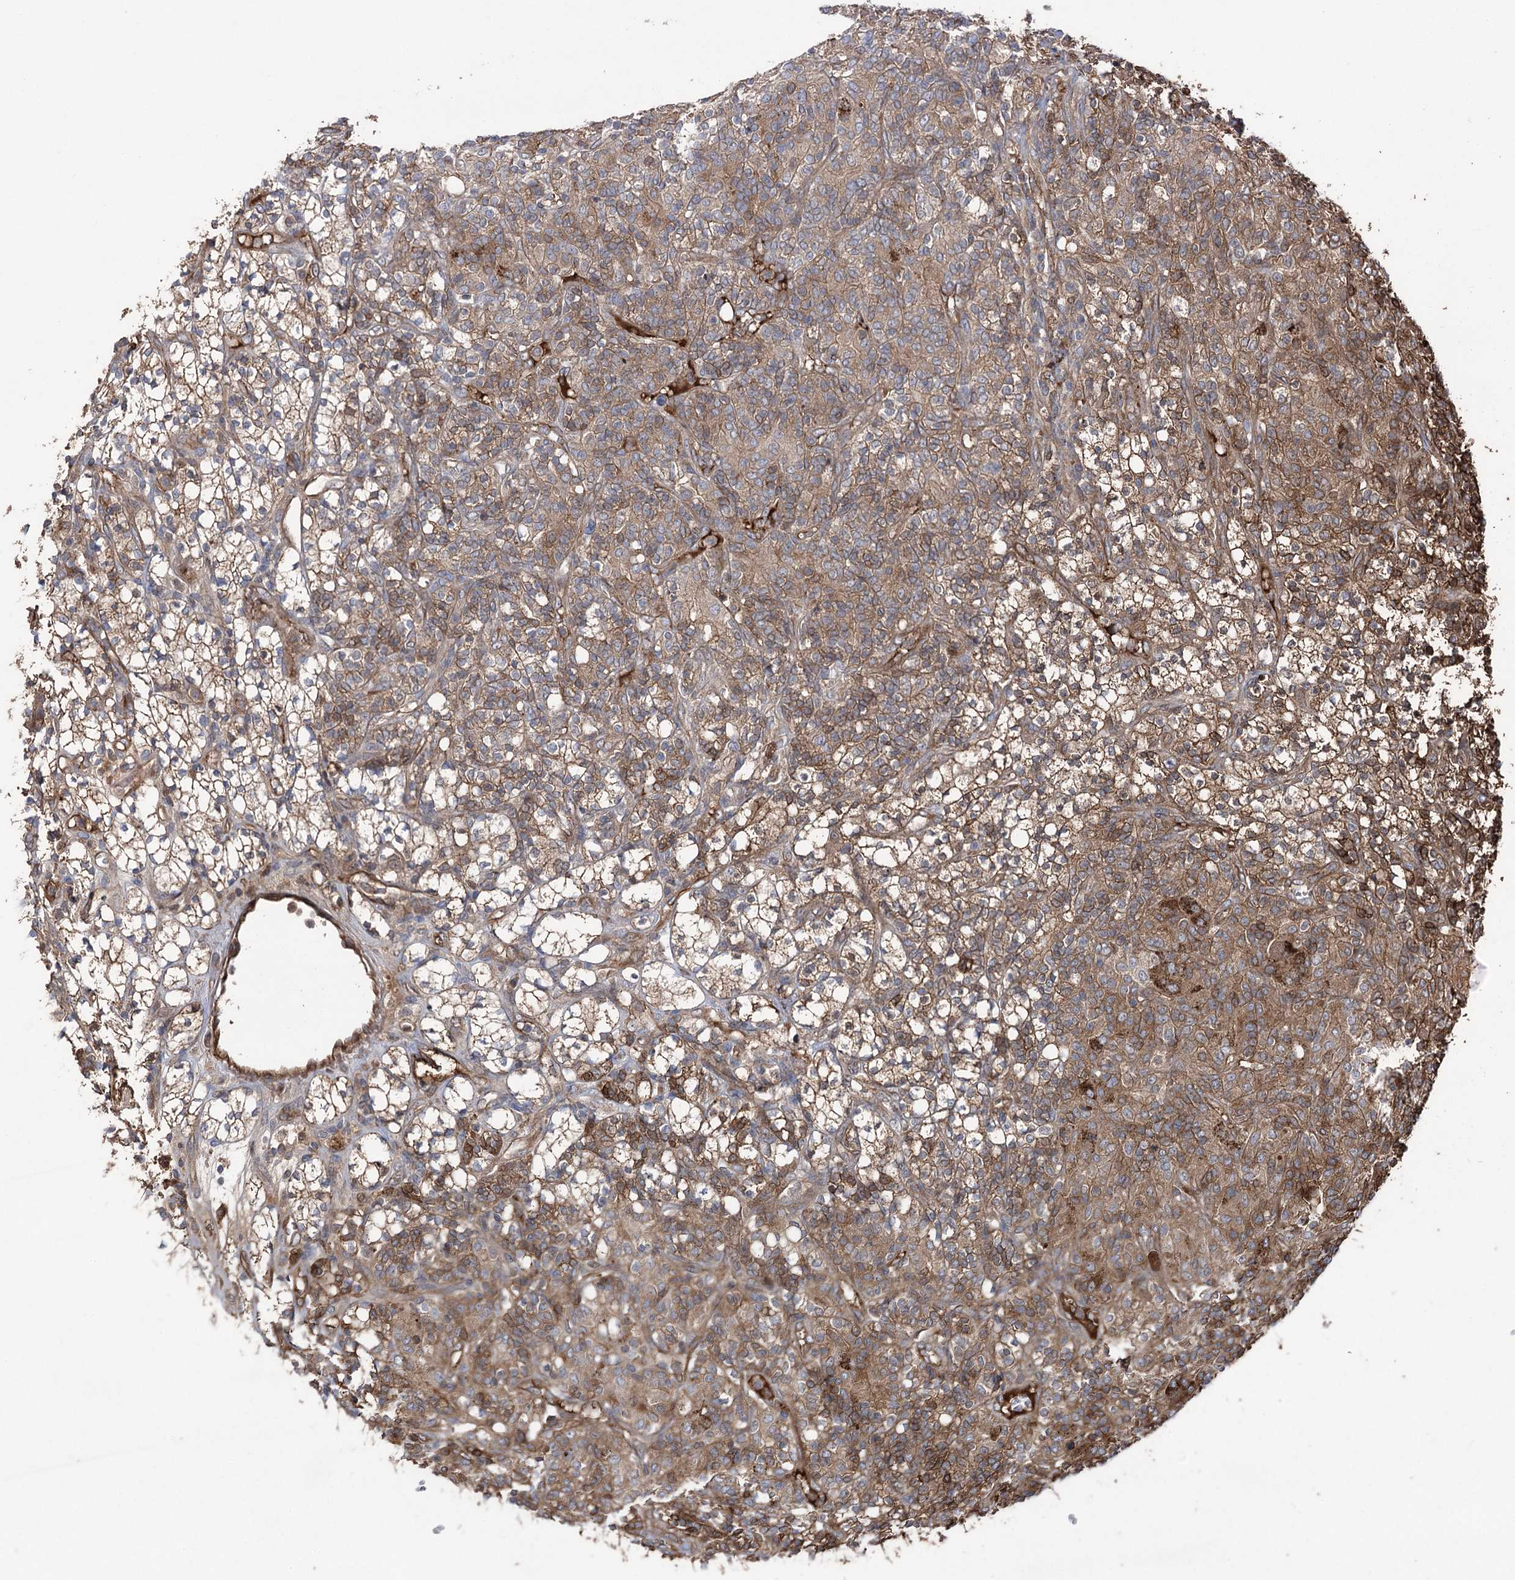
{"staining": {"intensity": "moderate", "quantity": ">75%", "location": "cytoplasmic/membranous"}, "tissue": "renal cancer", "cell_type": "Tumor cells", "image_type": "cancer", "snomed": [{"axis": "morphology", "description": "Adenocarcinoma, NOS"}, {"axis": "topography", "description": "Kidney"}], "caption": "Protein expression analysis of human renal cancer (adenocarcinoma) reveals moderate cytoplasmic/membranous expression in approximately >75% of tumor cells.", "gene": "OTUD1", "patient": {"sex": "male", "age": 77}}